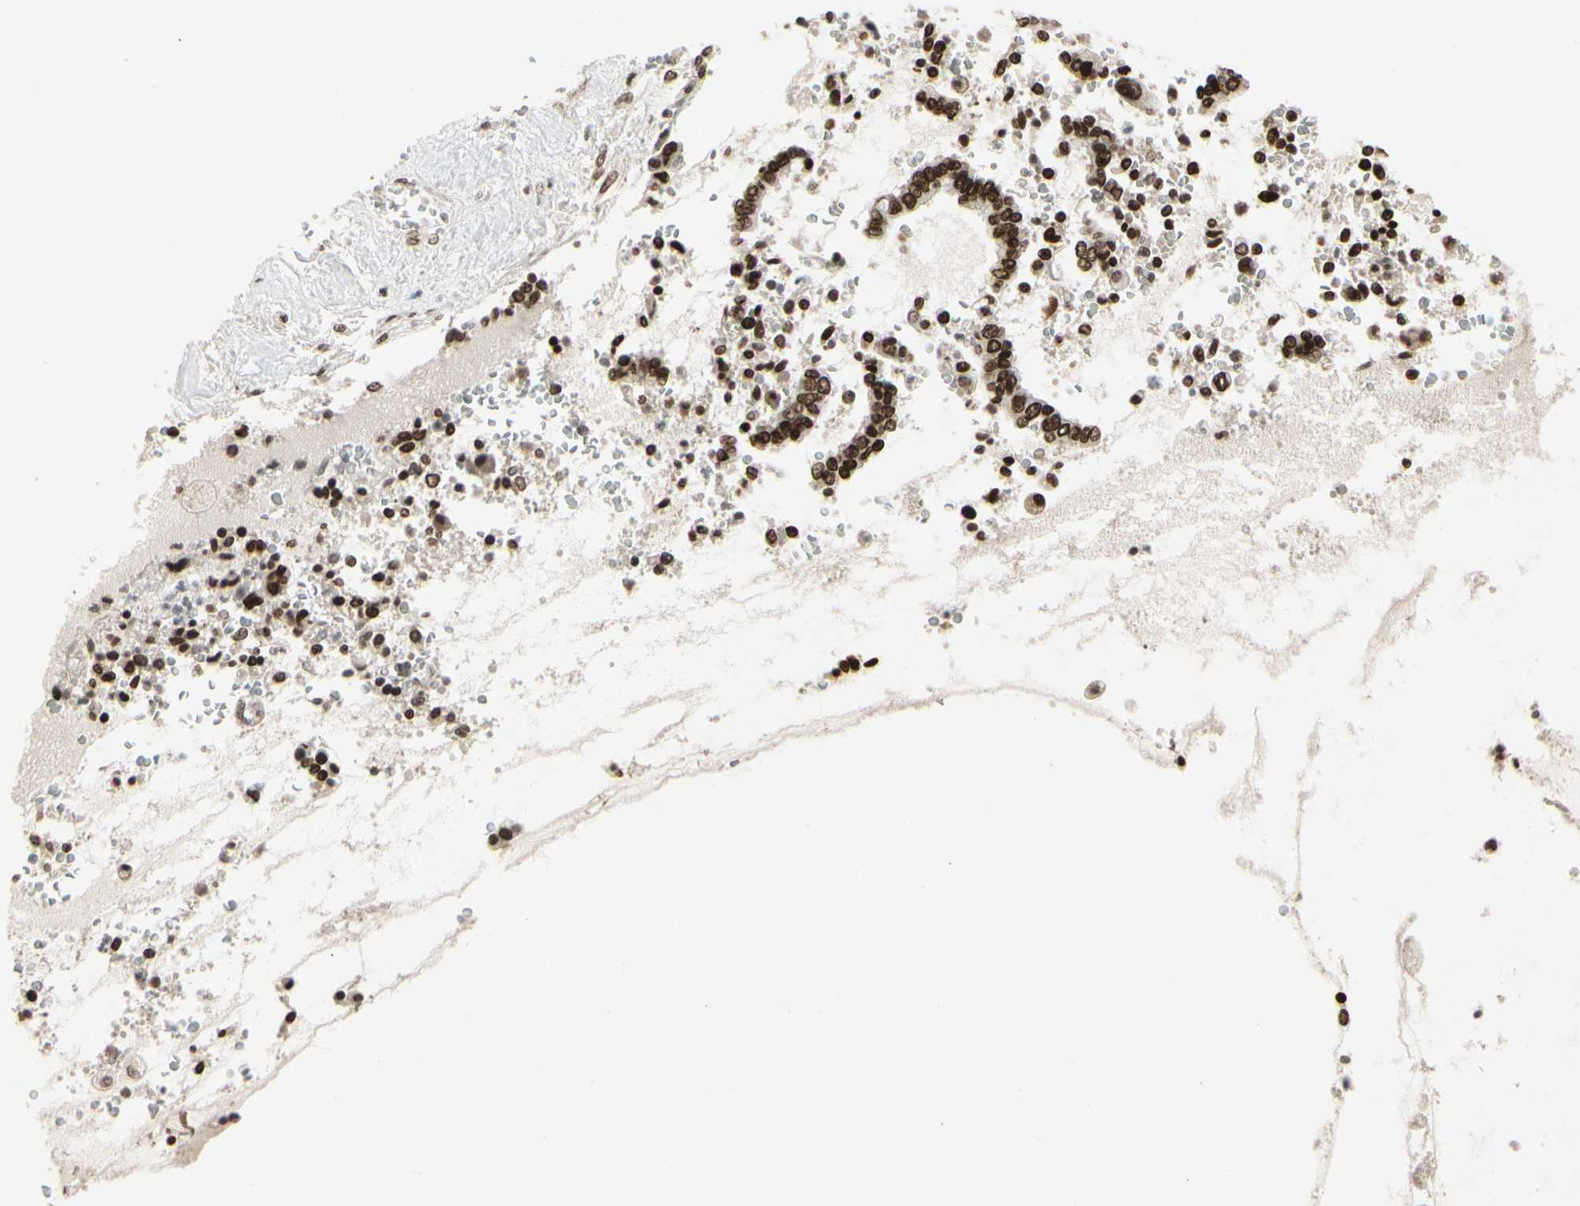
{"staining": {"intensity": "strong", "quantity": ">75%", "location": "nuclear"}, "tissue": "cervical cancer", "cell_type": "Tumor cells", "image_type": "cancer", "snomed": [{"axis": "morphology", "description": "Adenocarcinoma, NOS"}, {"axis": "topography", "description": "Cervix"}], "caption": "Strong nuclear expression is appreciated in approximately >75% of tumor cells in cervical cancer.", "gene": "HMG20A", "patient": {"sex": "female", "age": 44}}